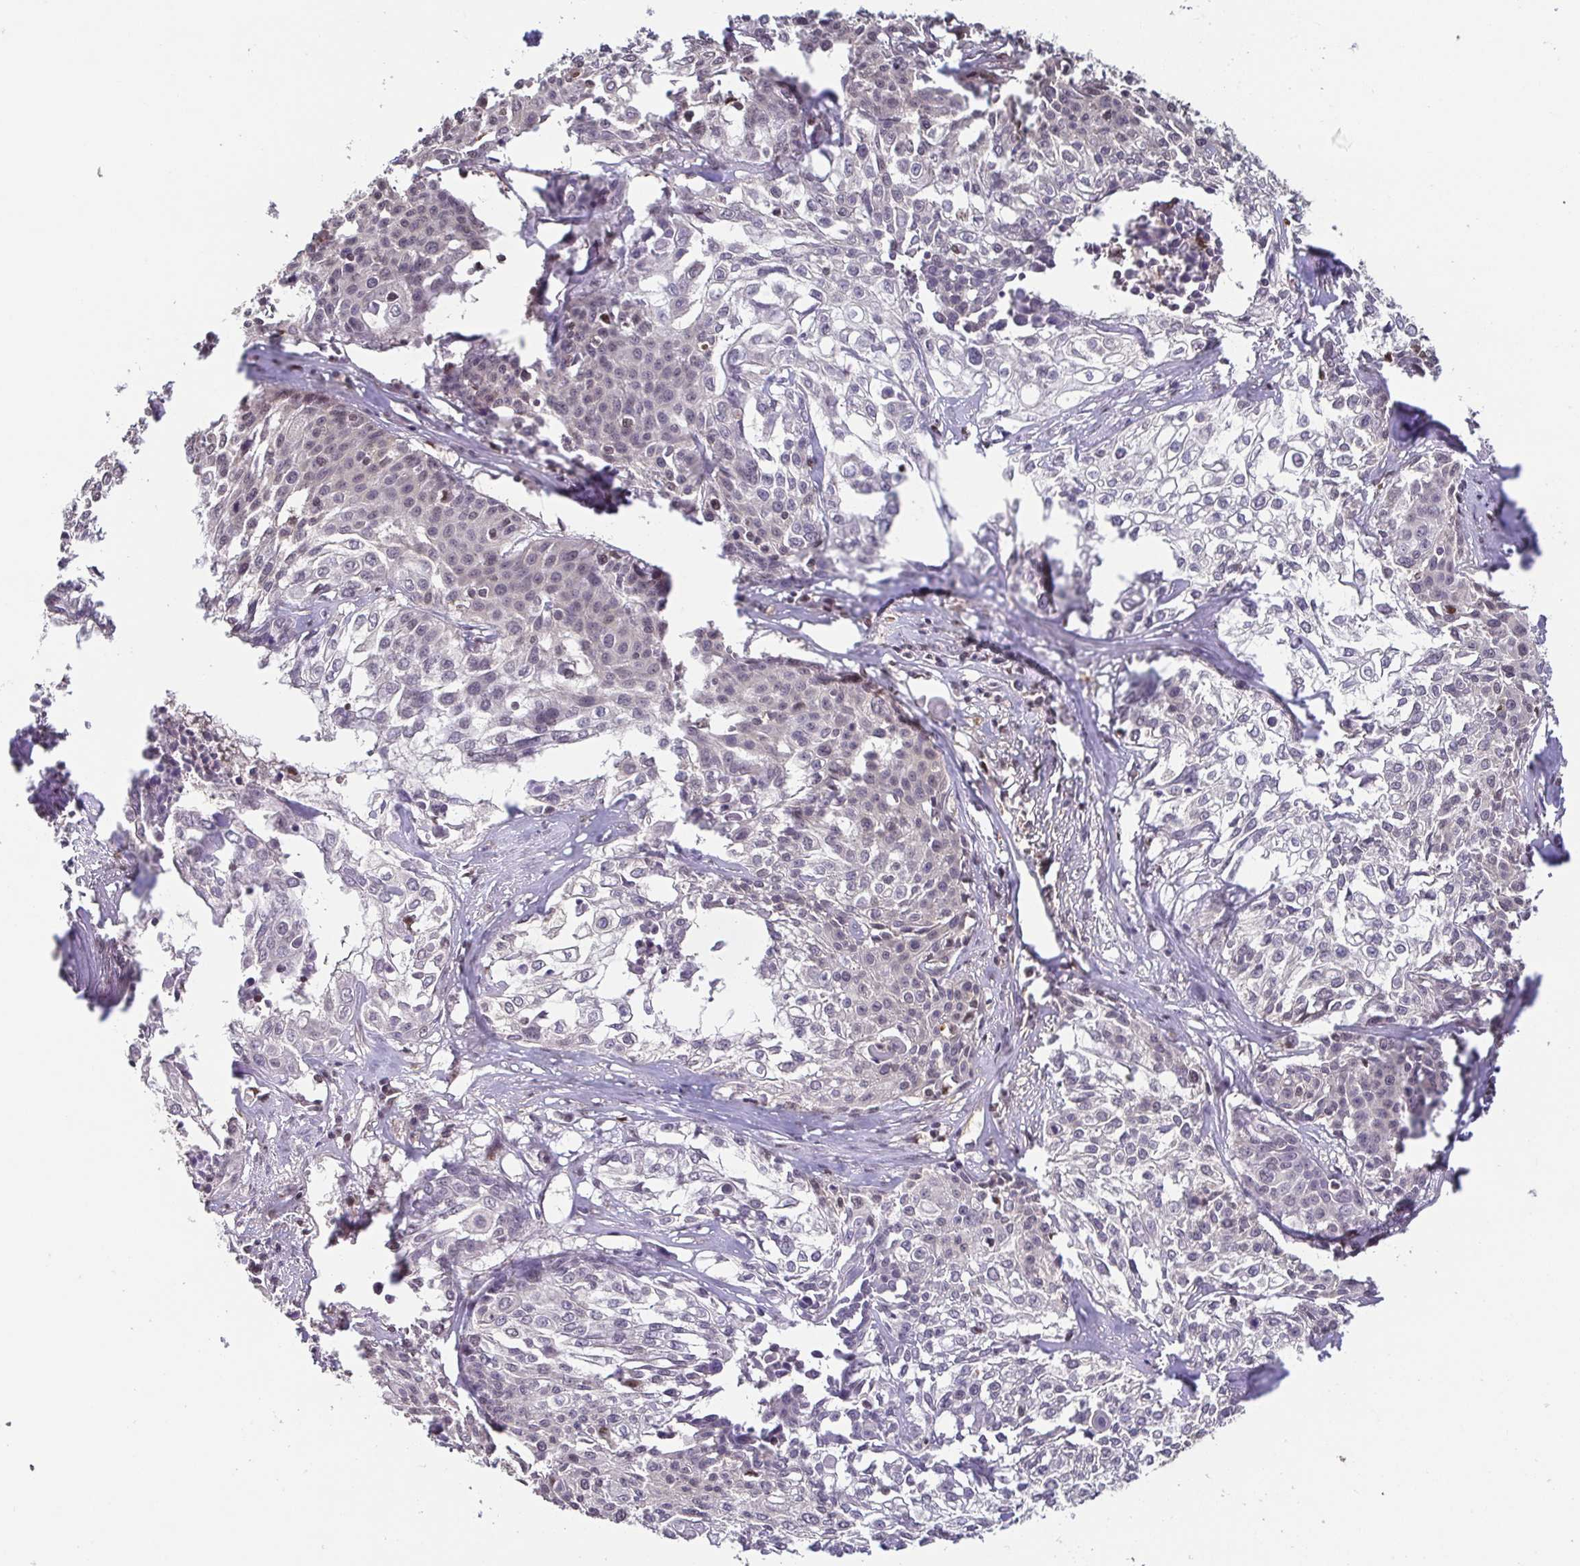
{"staining": {"intensity": "moderate", "quantity": "<25%", "location": "nuclear"}, "tissue": "cervical cancer", "cell_type": "Tumor cells", "image_type": "cancer", "snomed": [{"axis": "morphology", "description": "Squamous cell carcinoma, NOS"}, {"axis": "topography", "description": "Cervix"}], "caption": "Immunohistochemical staining of cervical squamous cell carcinoma exhibits low levels of moderate nuclear protein staining in about <25% of tumor cells.", "gene": "PSMB9", "patient": {"sex": "female", "age": 39}}